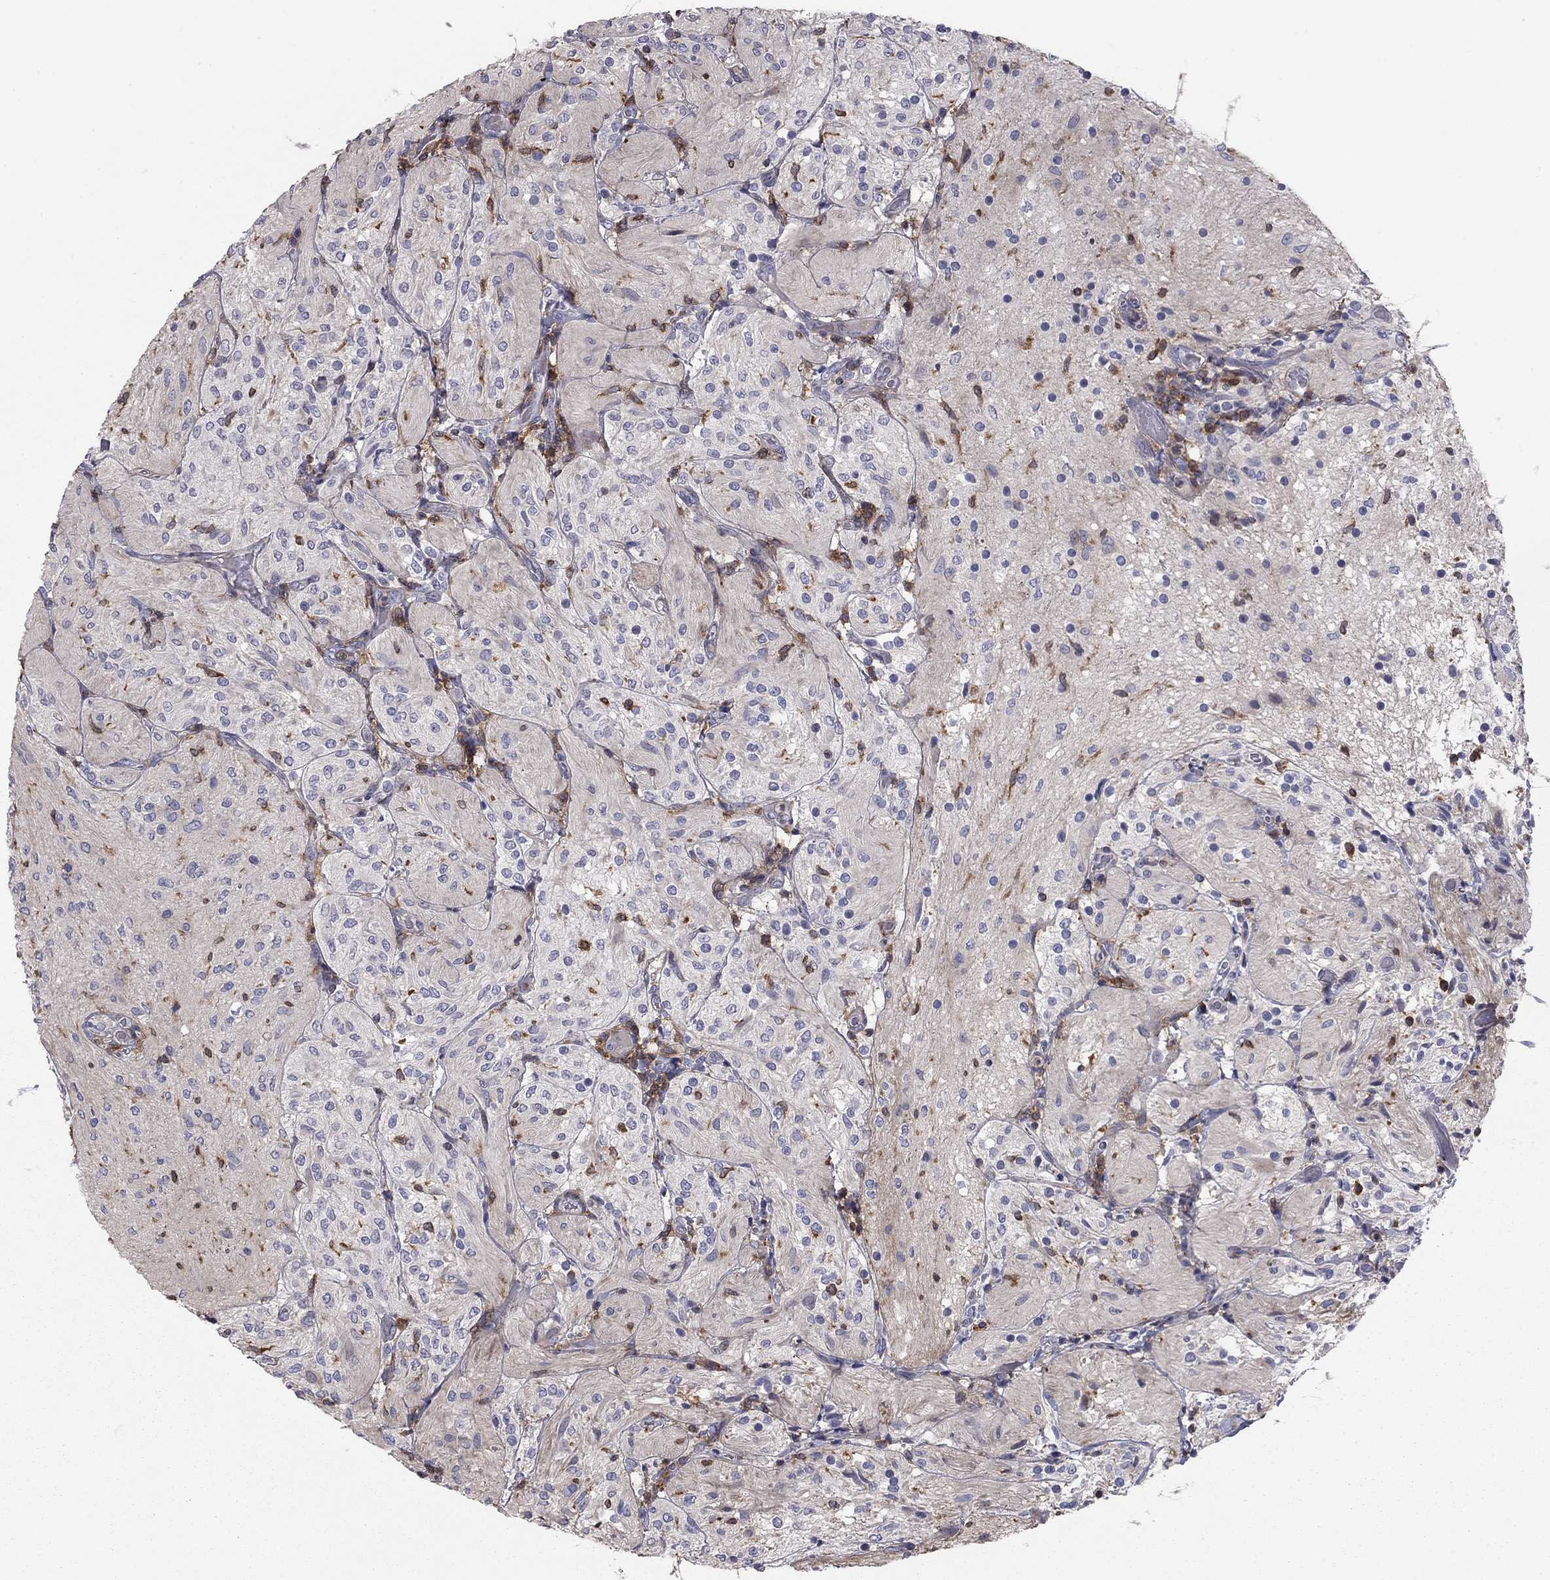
{"staining": {"intensity": "negative", "quantity": "none", "location": "none"}, "tissue": "glioma", "cell_type": "Tumor cells", "image_type": "cancer", "snomed": [{"axis": "morphology", "description": "Glioma, malignant, Low grade"}, {"axis": "topography", "description": "Brain"}], "caption": "This is an immunohistochemistry micrograph of human glioma. There is no positivity in tumor cells.", "gene": "PLCB2", "patient": {"sex": "male", "age": 3}}